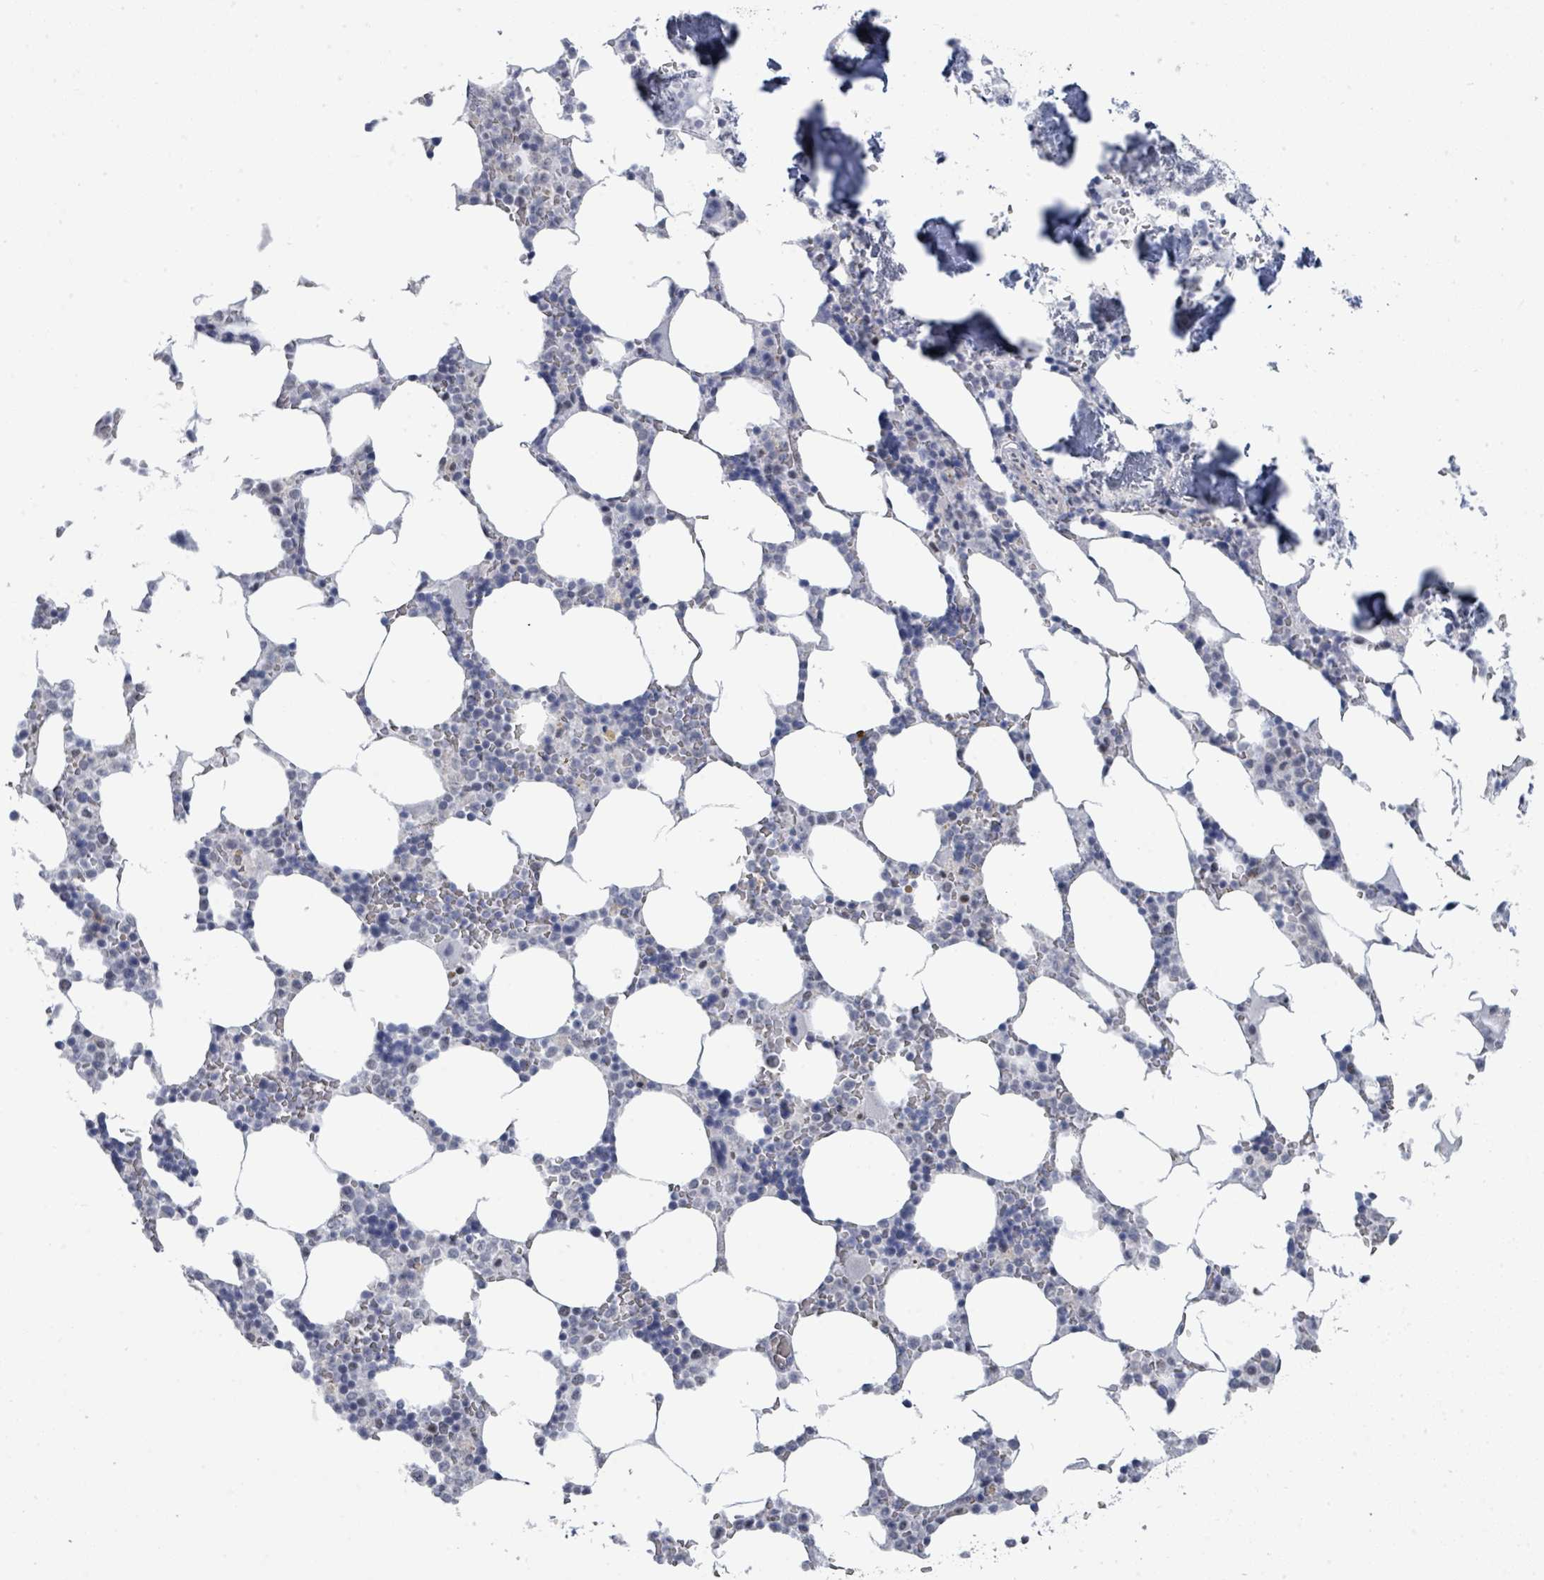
{"staining": {"intensity": "negative", "quantity": "none", "location": "none"}, "tissue": "bone marrow", "cell_type": "Hematopoietic cells", "image_type": "normal", "snomed": [{"axis": "morphology", "description": "Normal tissue, NOS"}, {"axis": "topography", "description": "Bone marrow"}], "caption": "Image shows no significant protein expression in hematopoietic cells of unremarkable bone marrow.", "gene": "CT45A10", "patient": {"sex": "male", "age": 64}}